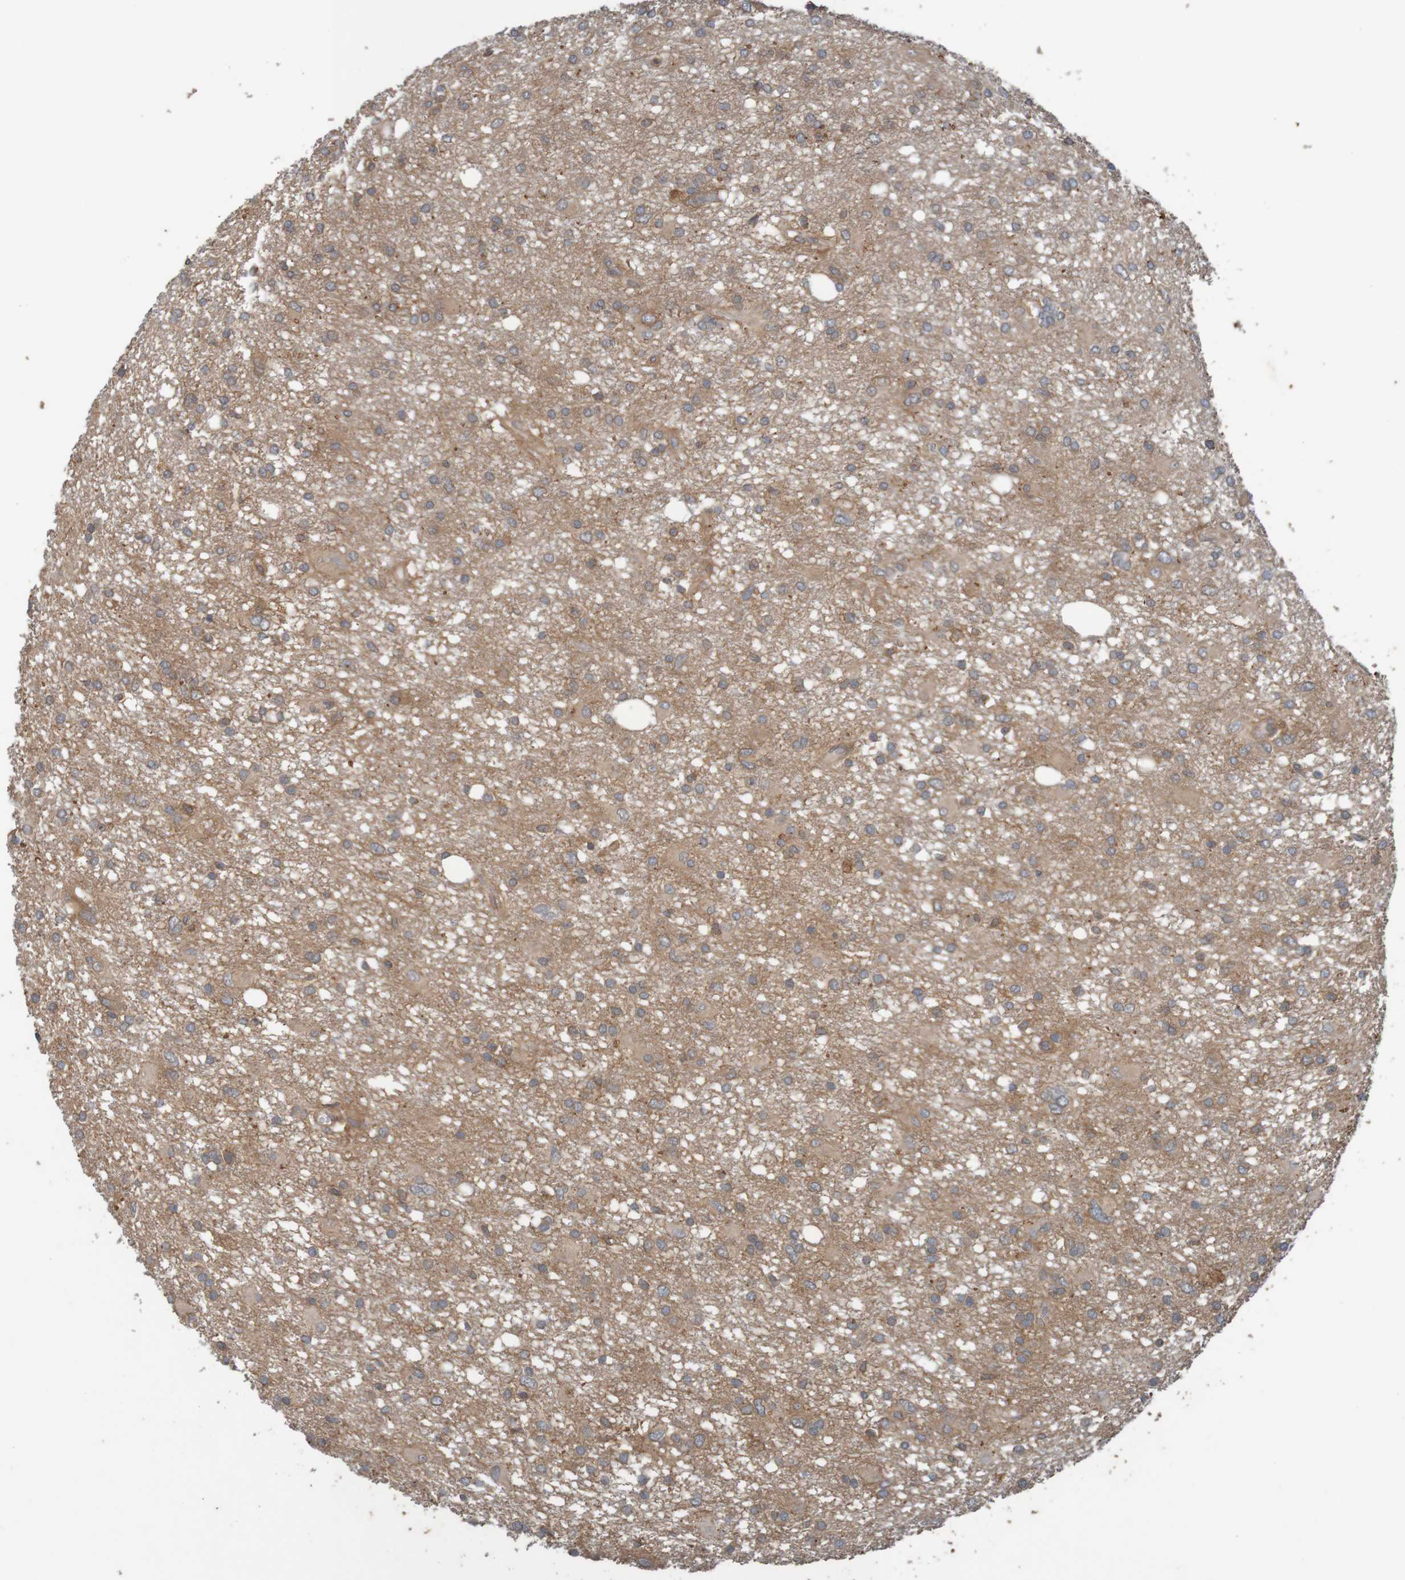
{"staining": {"intensity": "weak", "quantity": ">75%", "location": "cytoplasmic/membranous"}, "tissue": "glioma", "cell_type": "Tumor cells", "image_type": "cancer", "snomed": [{"axis": "morphology", "description": "Glioma, malignant, High grade"}, {"axis": "topography", "description": "Brain"}], "caption": "Immunohistochemistry (DAB (3,3'-diaminobenzidine)) staining of human glioma reveals weak cytoplasmic/membranous protein staining in approximately >75% of tumor cells.", "gene": "ARHGEF11", "patient": {"sex": "female", "age": 59}}